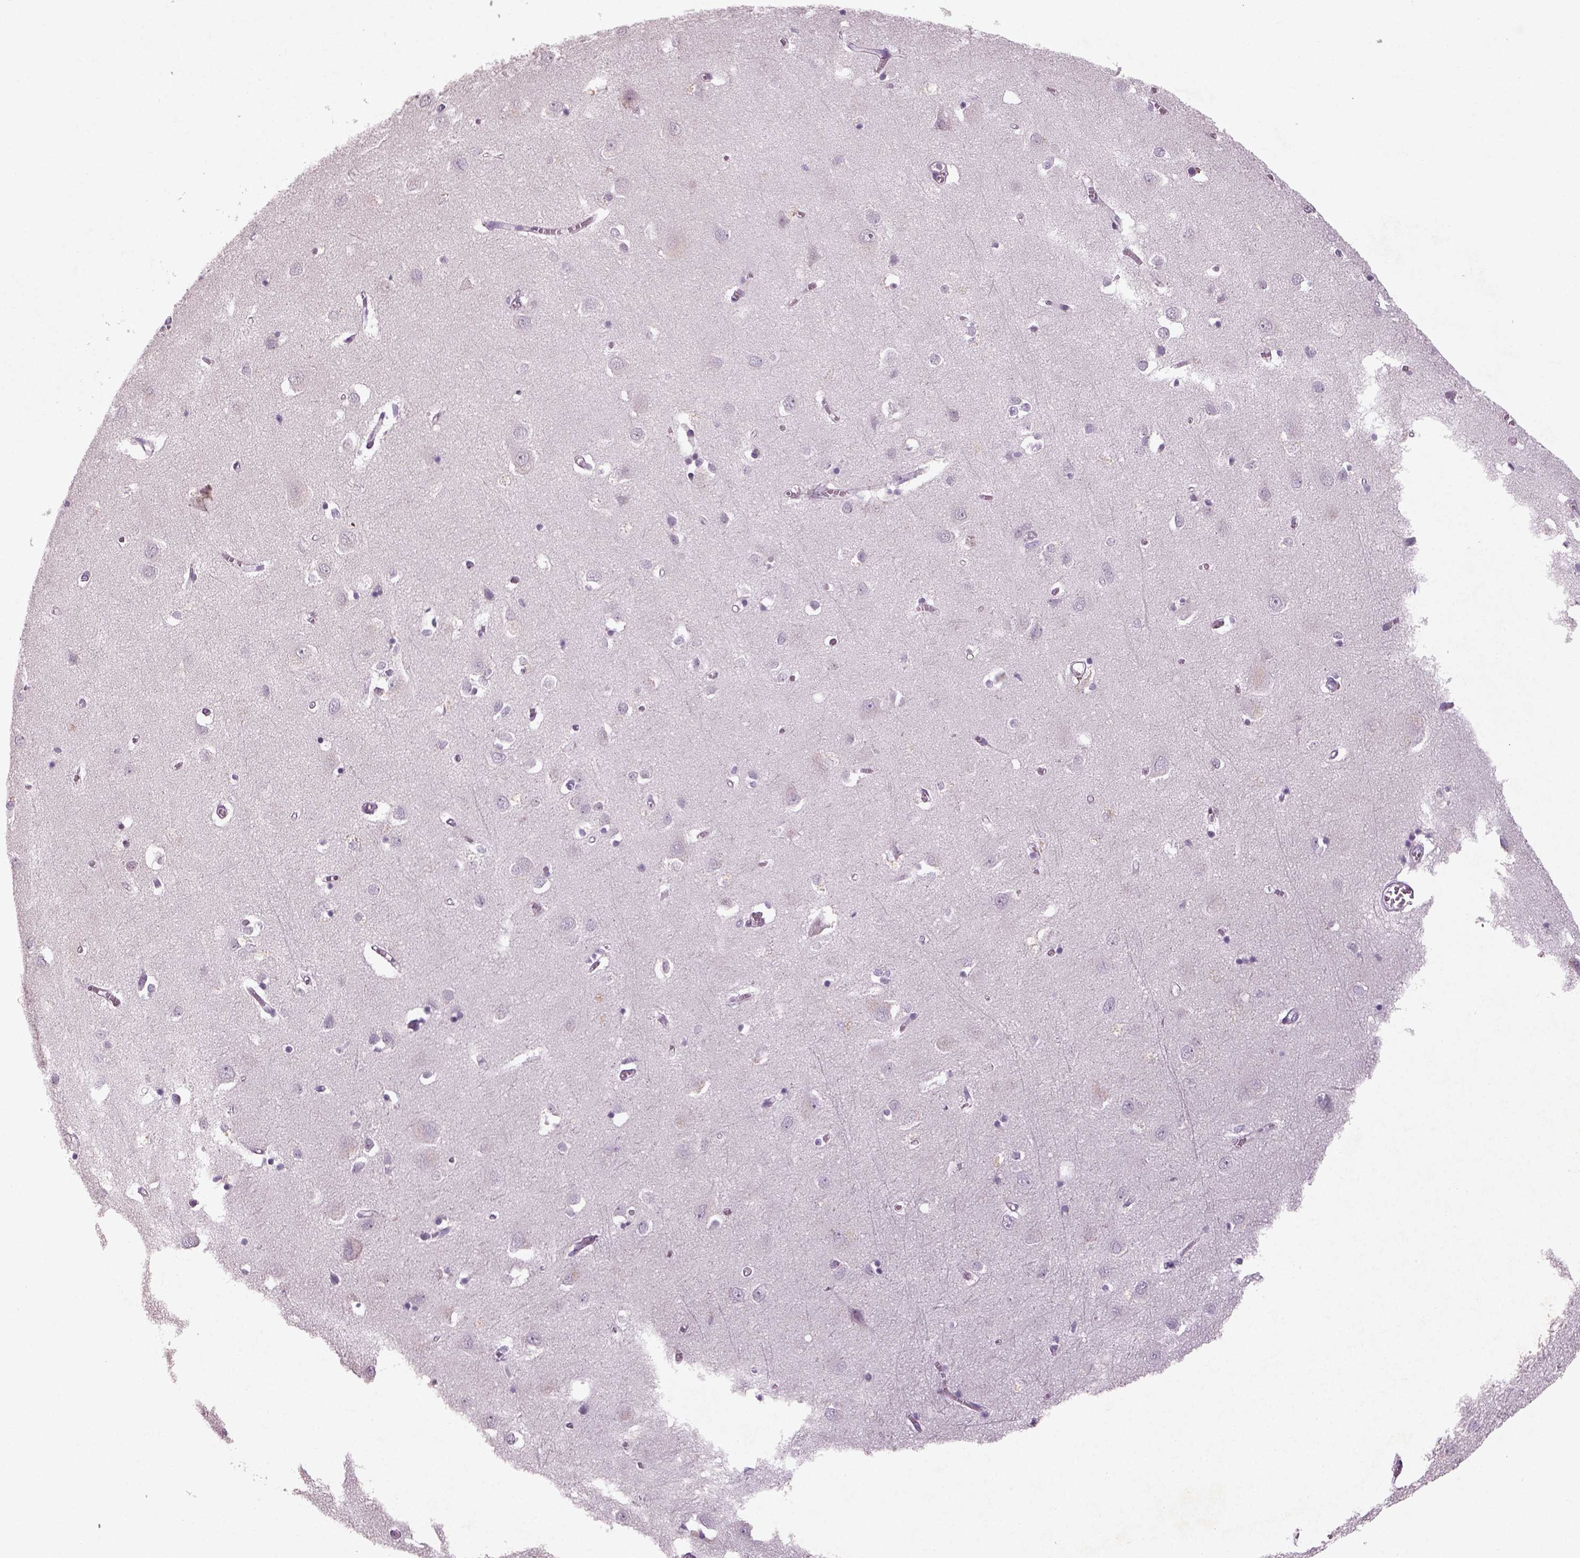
{"staining": {"intensity": "negative", "quantity": "none", "location": "none"}, "tissue": "cerebral cortex", "cell_type": "Endothelial cells", "image_type": "normal", "snomed": [{"axis": "morphology", "description": "Normal tissue, NOS"}, {"axis": "topography", "description": "Cerebral cortex"}], "caption": "This histopathology image is of benign cerebral cortex stained with immunohistochemistry to label a protein in brown with the nuclei are counter-stained blue. There is no positivity in endothelial cells.", "gene": "PENK", "patient": {"sex": "male", "age": 70}}